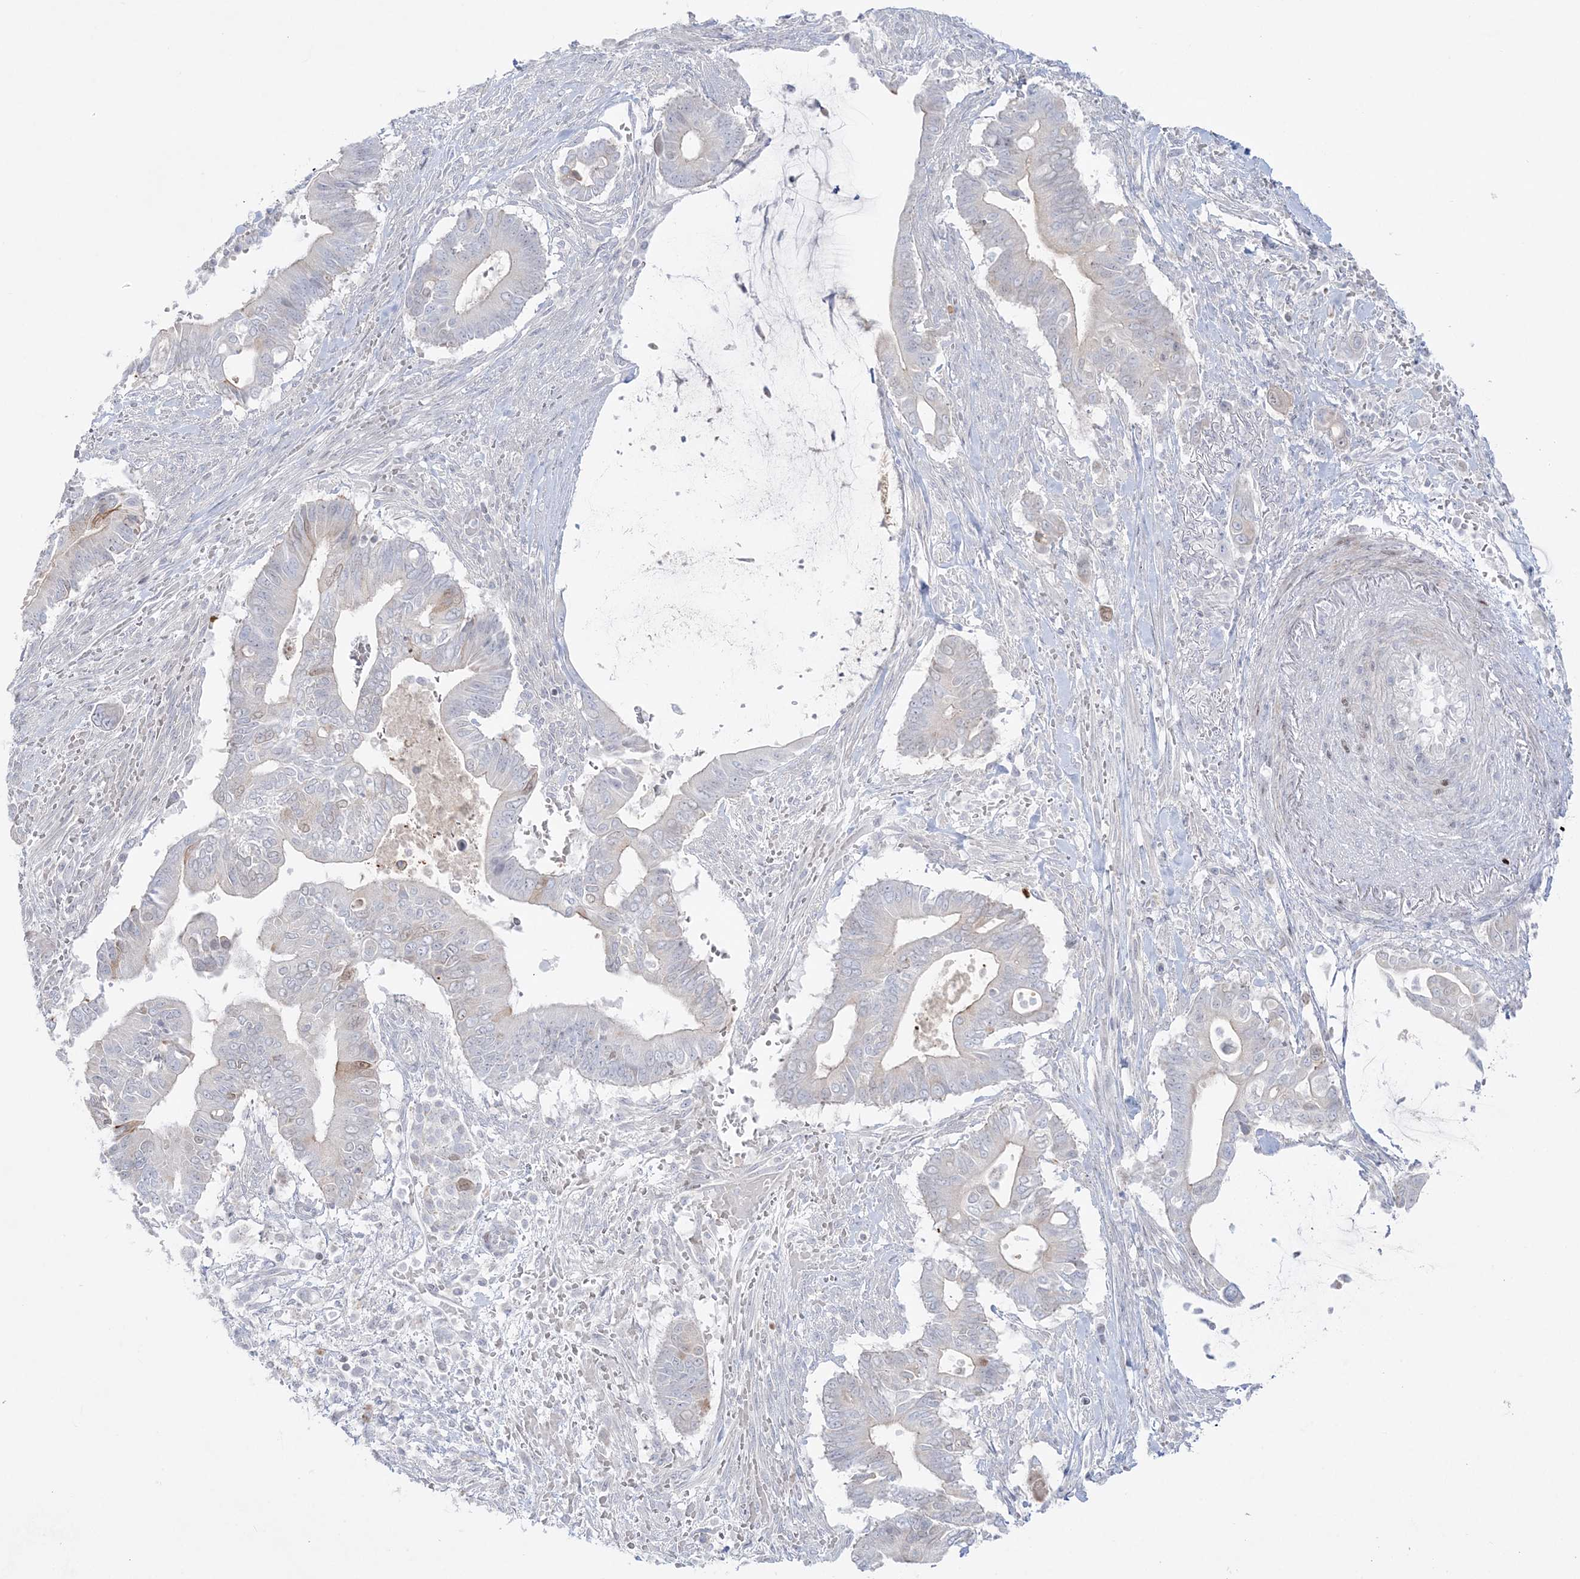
{"staining": {"intensity": "moderate", "quantity": "<25%", "location": "cytoplasmic/membranous,nuclear"}, "tissue": "pancreatic cancer", "cell_type": "Tumor cells", "image_type": "cancer", "snomed": [{"axis": "morphology", "description": "Adenocarcinoma, NOS"}, {"axis": "topography", "description": "Pancreas"}], "caption": "Brown immunohistochemical staining in pancreatic cancer reveals moderate cytoplasmic/membranous and nuclear expression in about <25% of tumor cells.", "gene": "SH3BP4", "patient": {"sex": "male", "age": 68}}